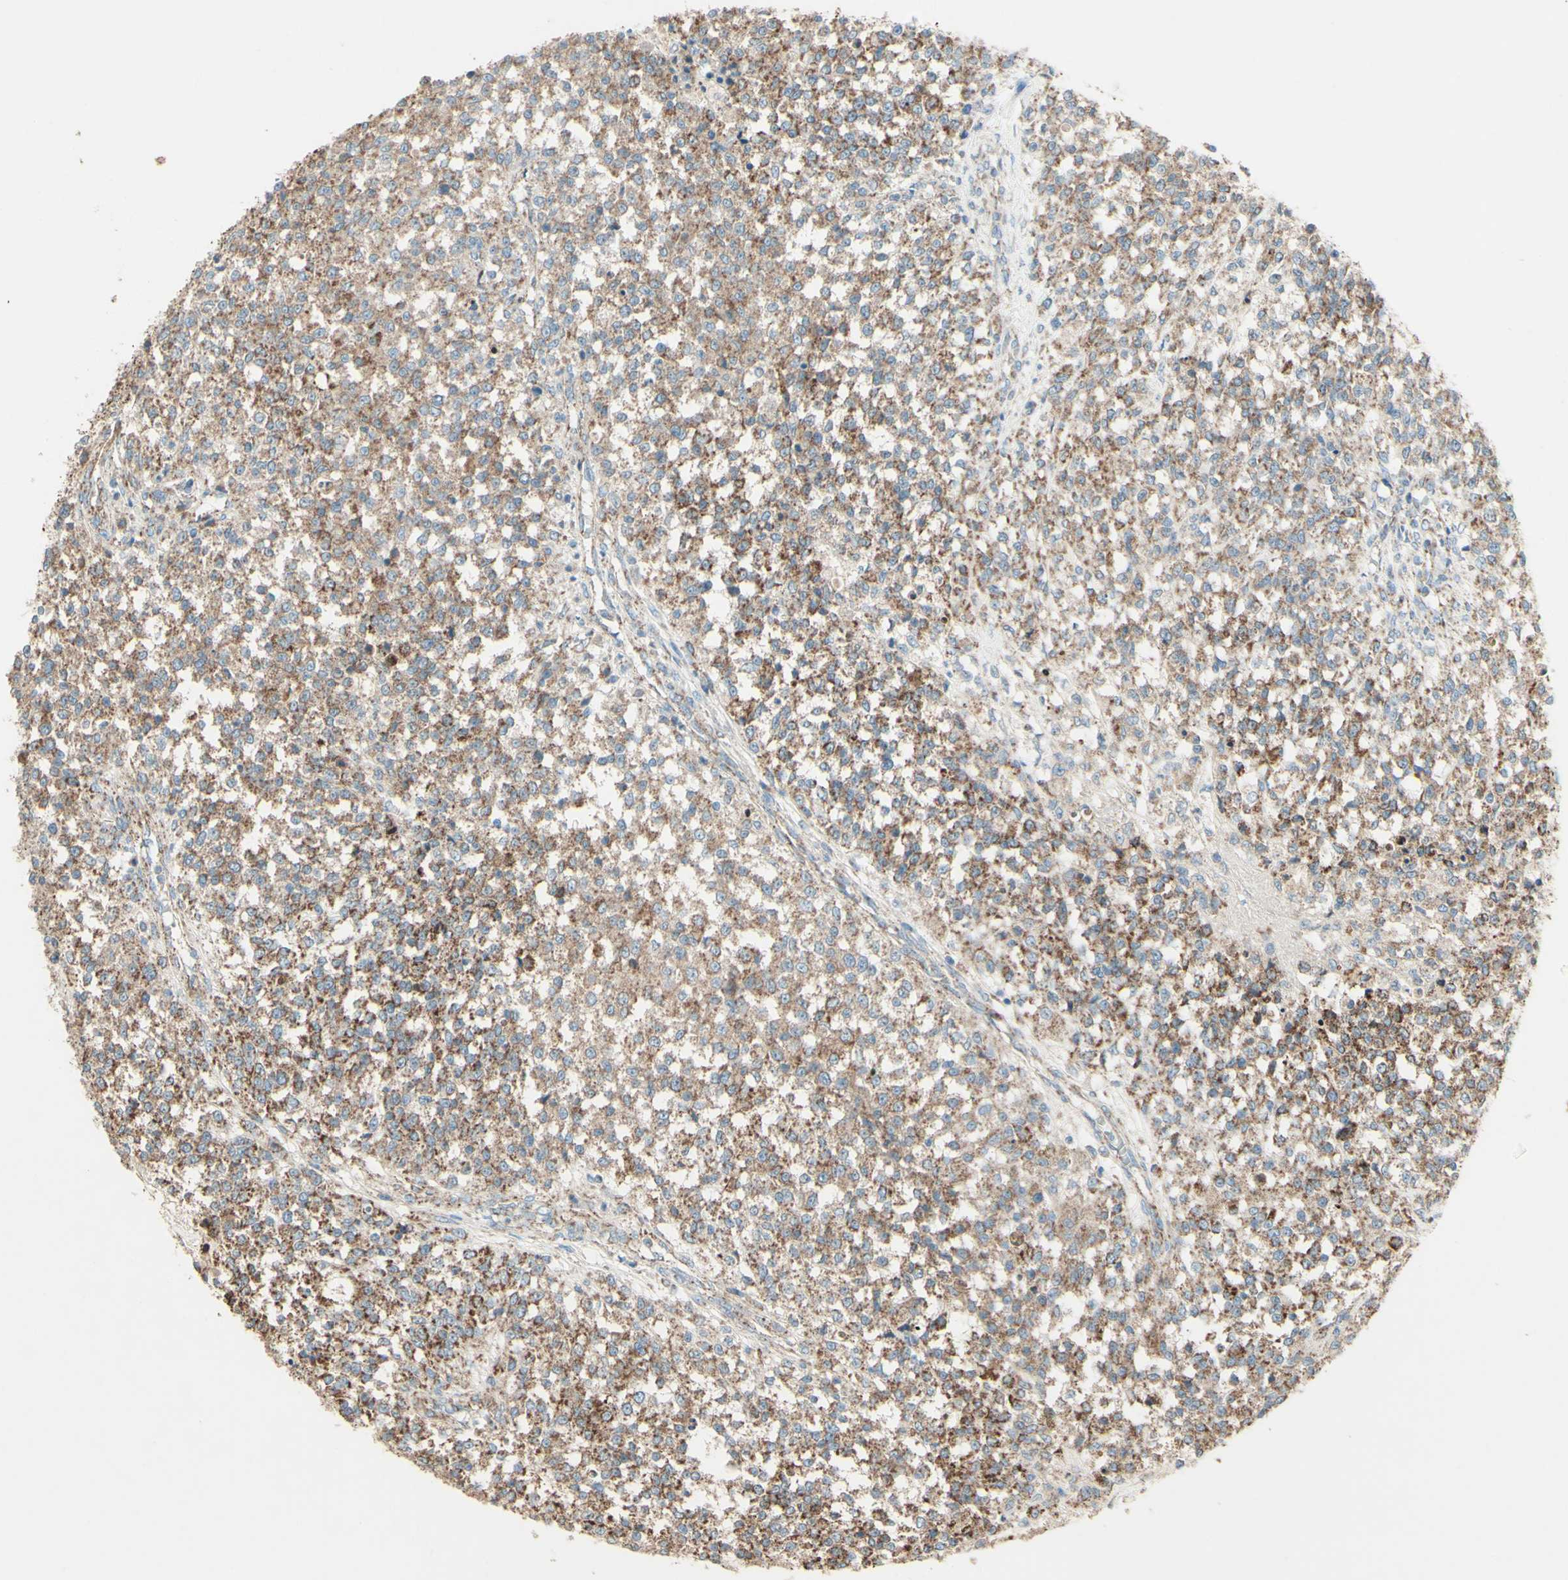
{"staining": {"intensity": "moderate", "quantity": ">75%", "location": "cytoplasmic/membranous"}, "tissue": "testis cancer", "cell_type": "Tumor cells", "image_type": "cancer", "snomed": [{"axis": "morphology", "description": "Seminoma, NOS"}, {"axis": "topography", "description": "Testis"}], "caption": "Seminoma (testis) stained with DAB (3,3'-diaminobenzidine) IHC reveals medium levels of moderate cytoplasmic/membranous staining in about >75% of tumor cells.", "gene": "RHOT1", "patient": {"sex": "male", "age": 59}}